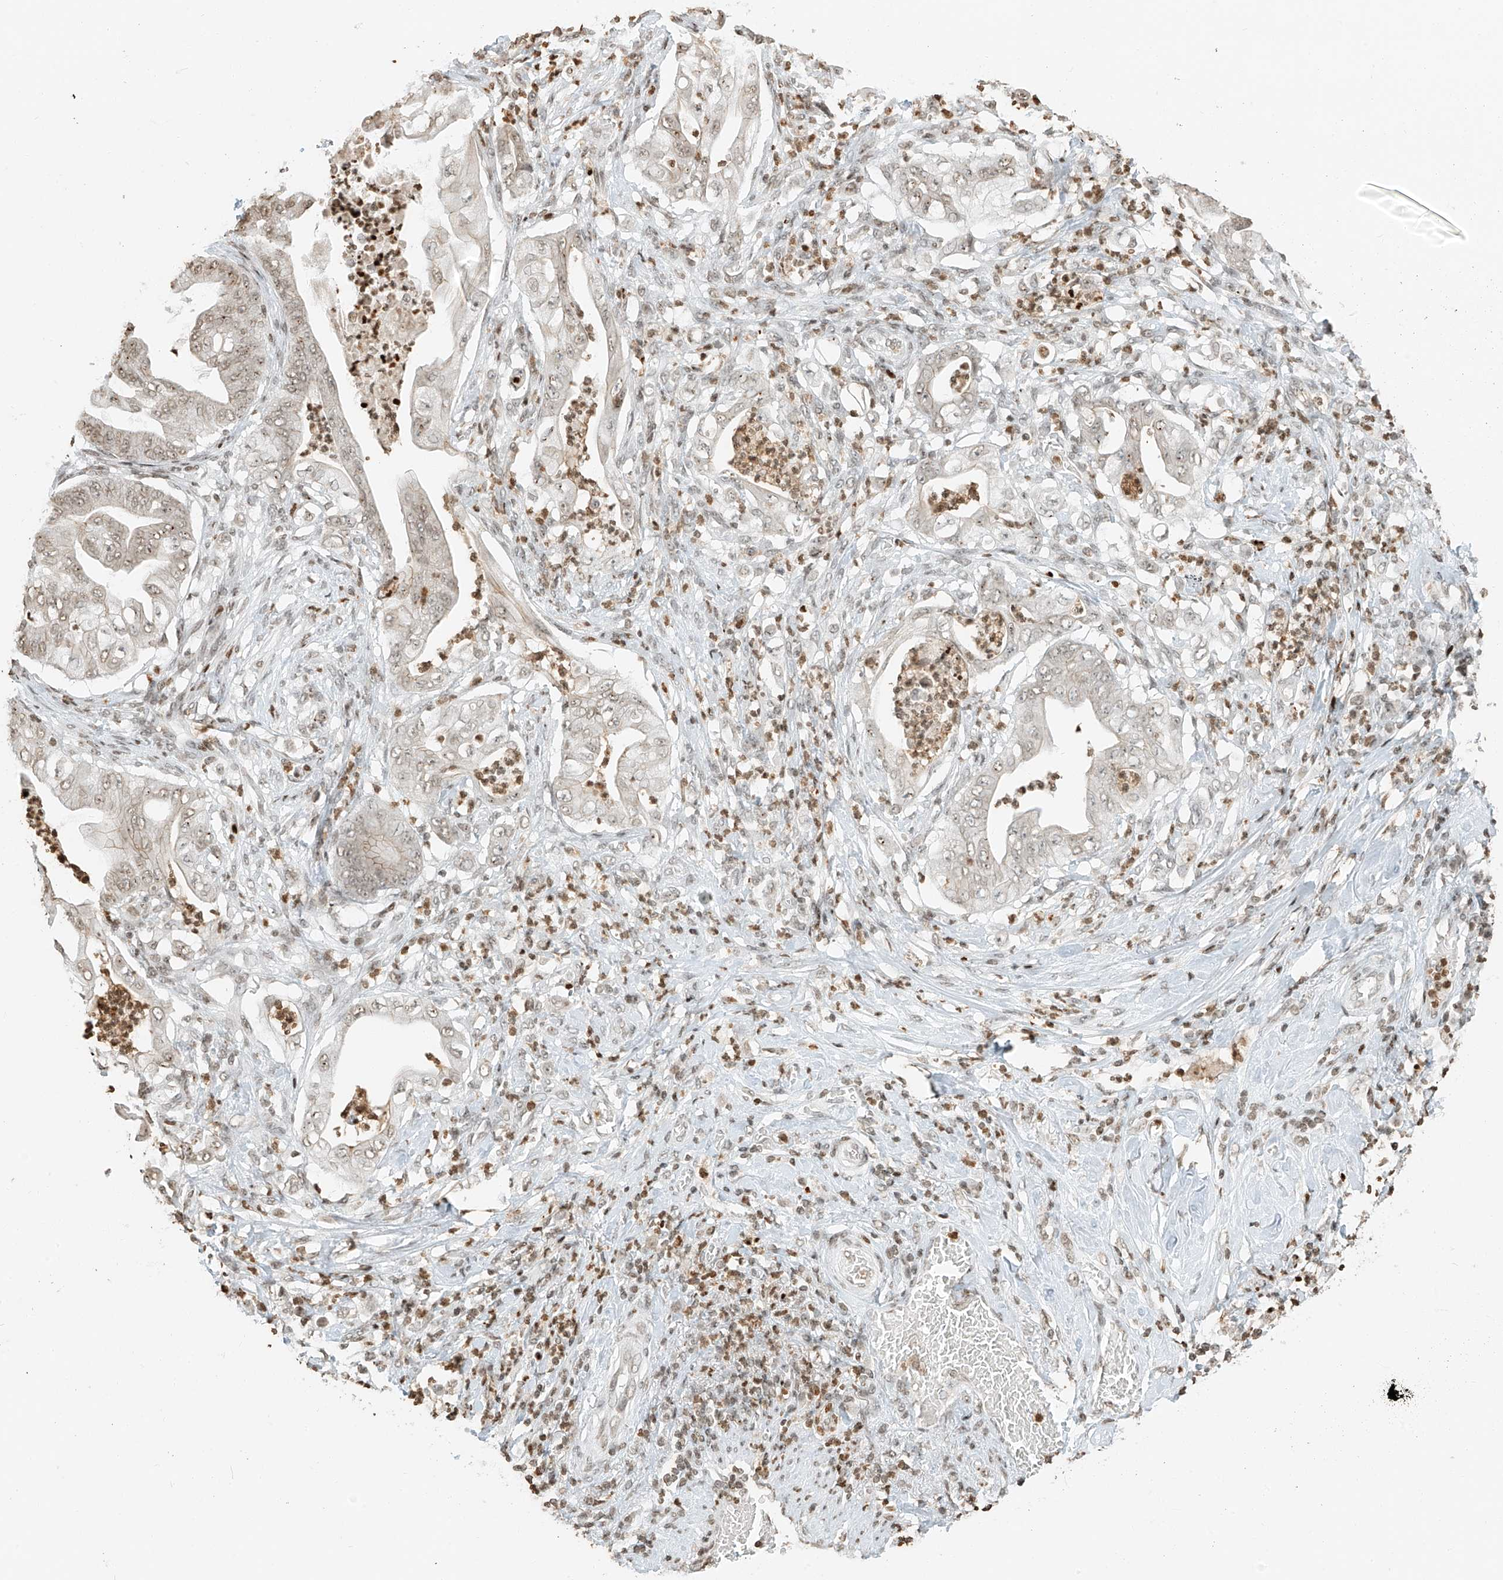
{"staining": {"intensity": "weak", "quantity": "25%-75%", "location": "nuclear"}, "tissue": "stomach cancer", "cell_type": "Tumor cells", "image_type": "cancer", "snomed": [{"axis": "morphology", "description": "Adenocarcinoma, NOS"}, {"axis": "topography", "description": "Stomach"}], "caption": "Brown immunohistochemical staining in adenocarcinoma (stomach) shows weak nuclear staining in approximately 25%-75% of tumor cells.", "gene": "C17orf58", "patient": {"sex": "female", "age": 73}}